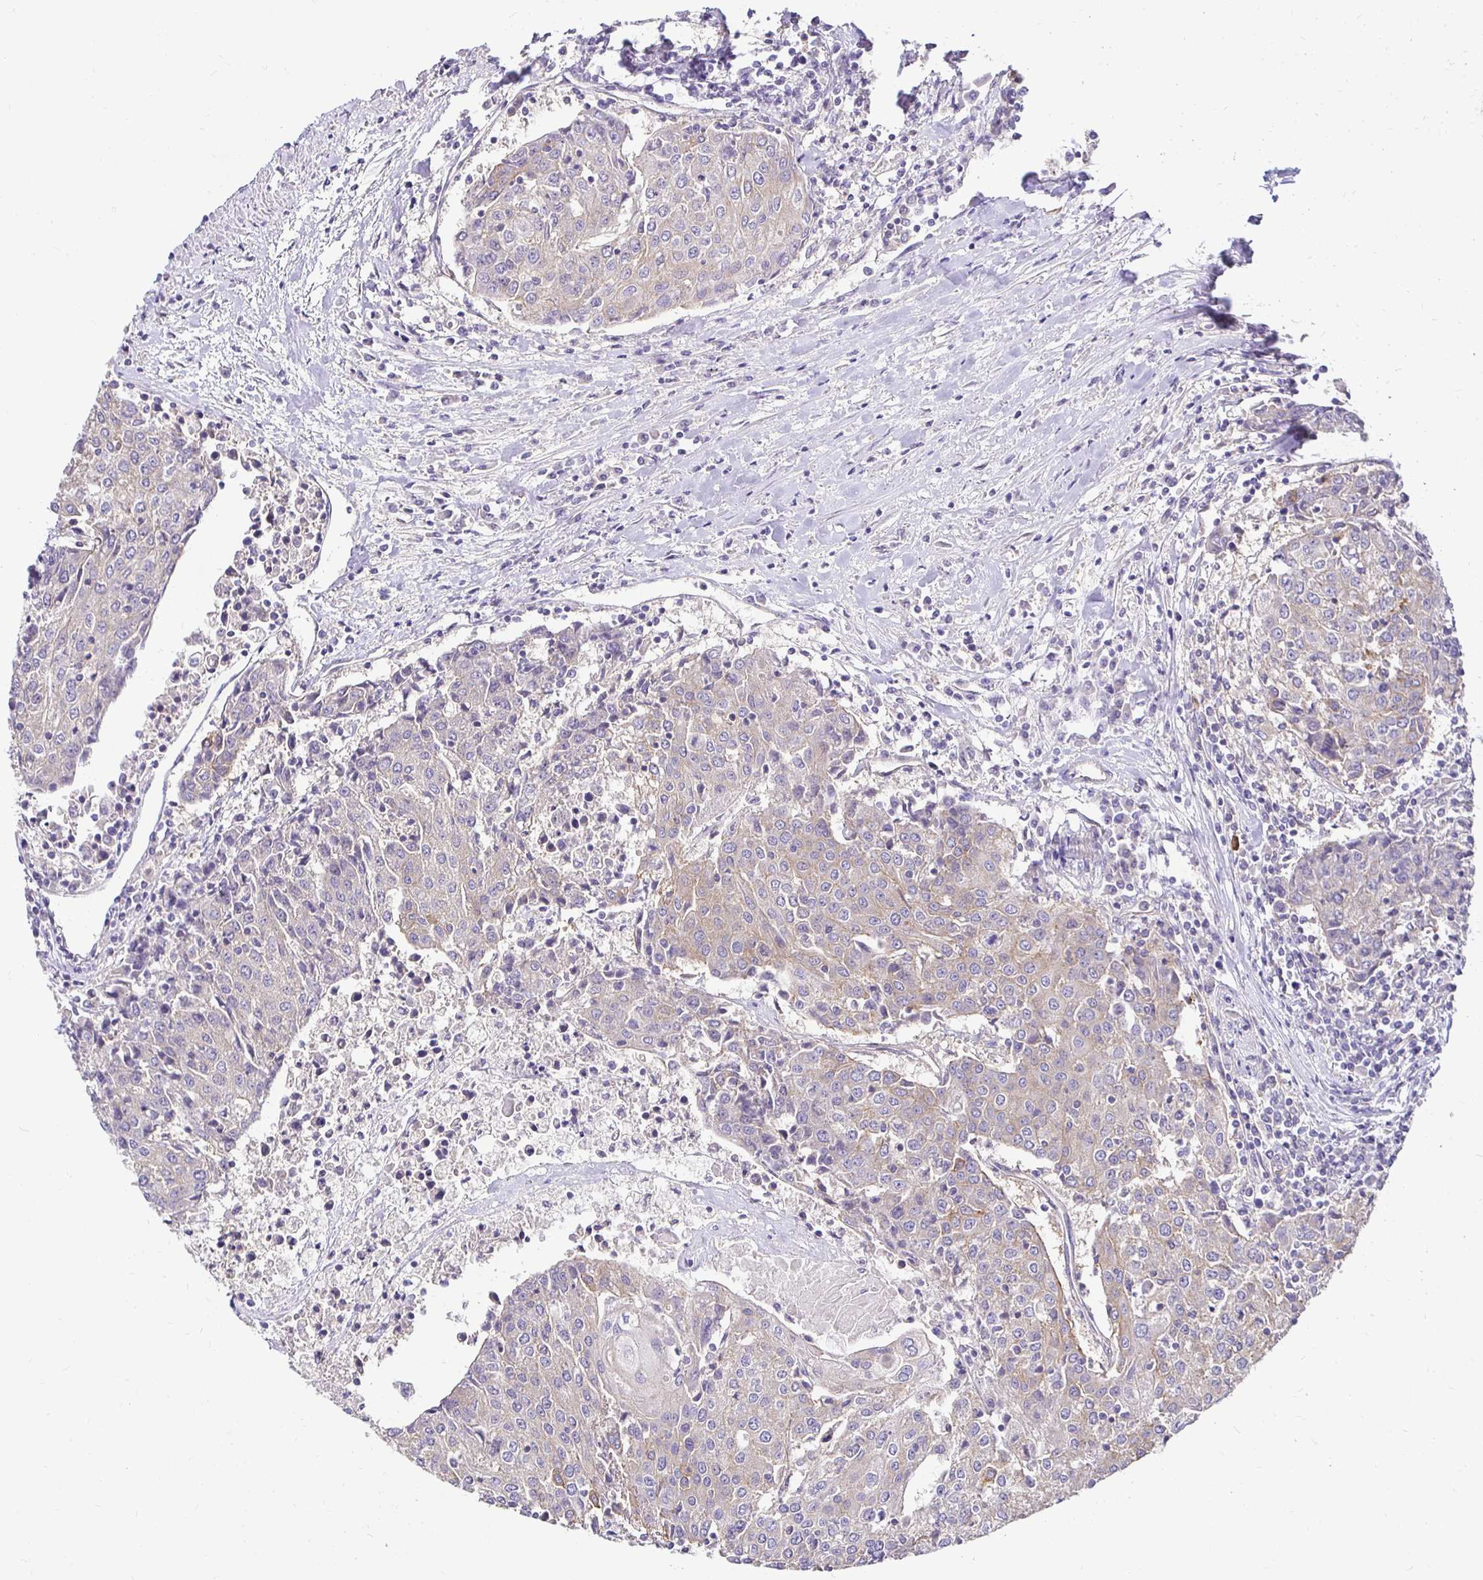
{"staining": {"intensity": "negative", "quantity": "none", "location": "none"}, "tissue": "urothelial cancer", "cell_type": "Tumor cells", "image_type": "cancer", "snomed": [{"axis": "morphology", "description": "Urothelial carcinoma, High grade"}, {"axis": "topography", "description": "Urinary bladder"}], "caption": "Tumor cells are negative for brown protein staining in urothelial cancer.", "gene": "SLC9A1", "patient": {"sex": "female", "age": 85}}